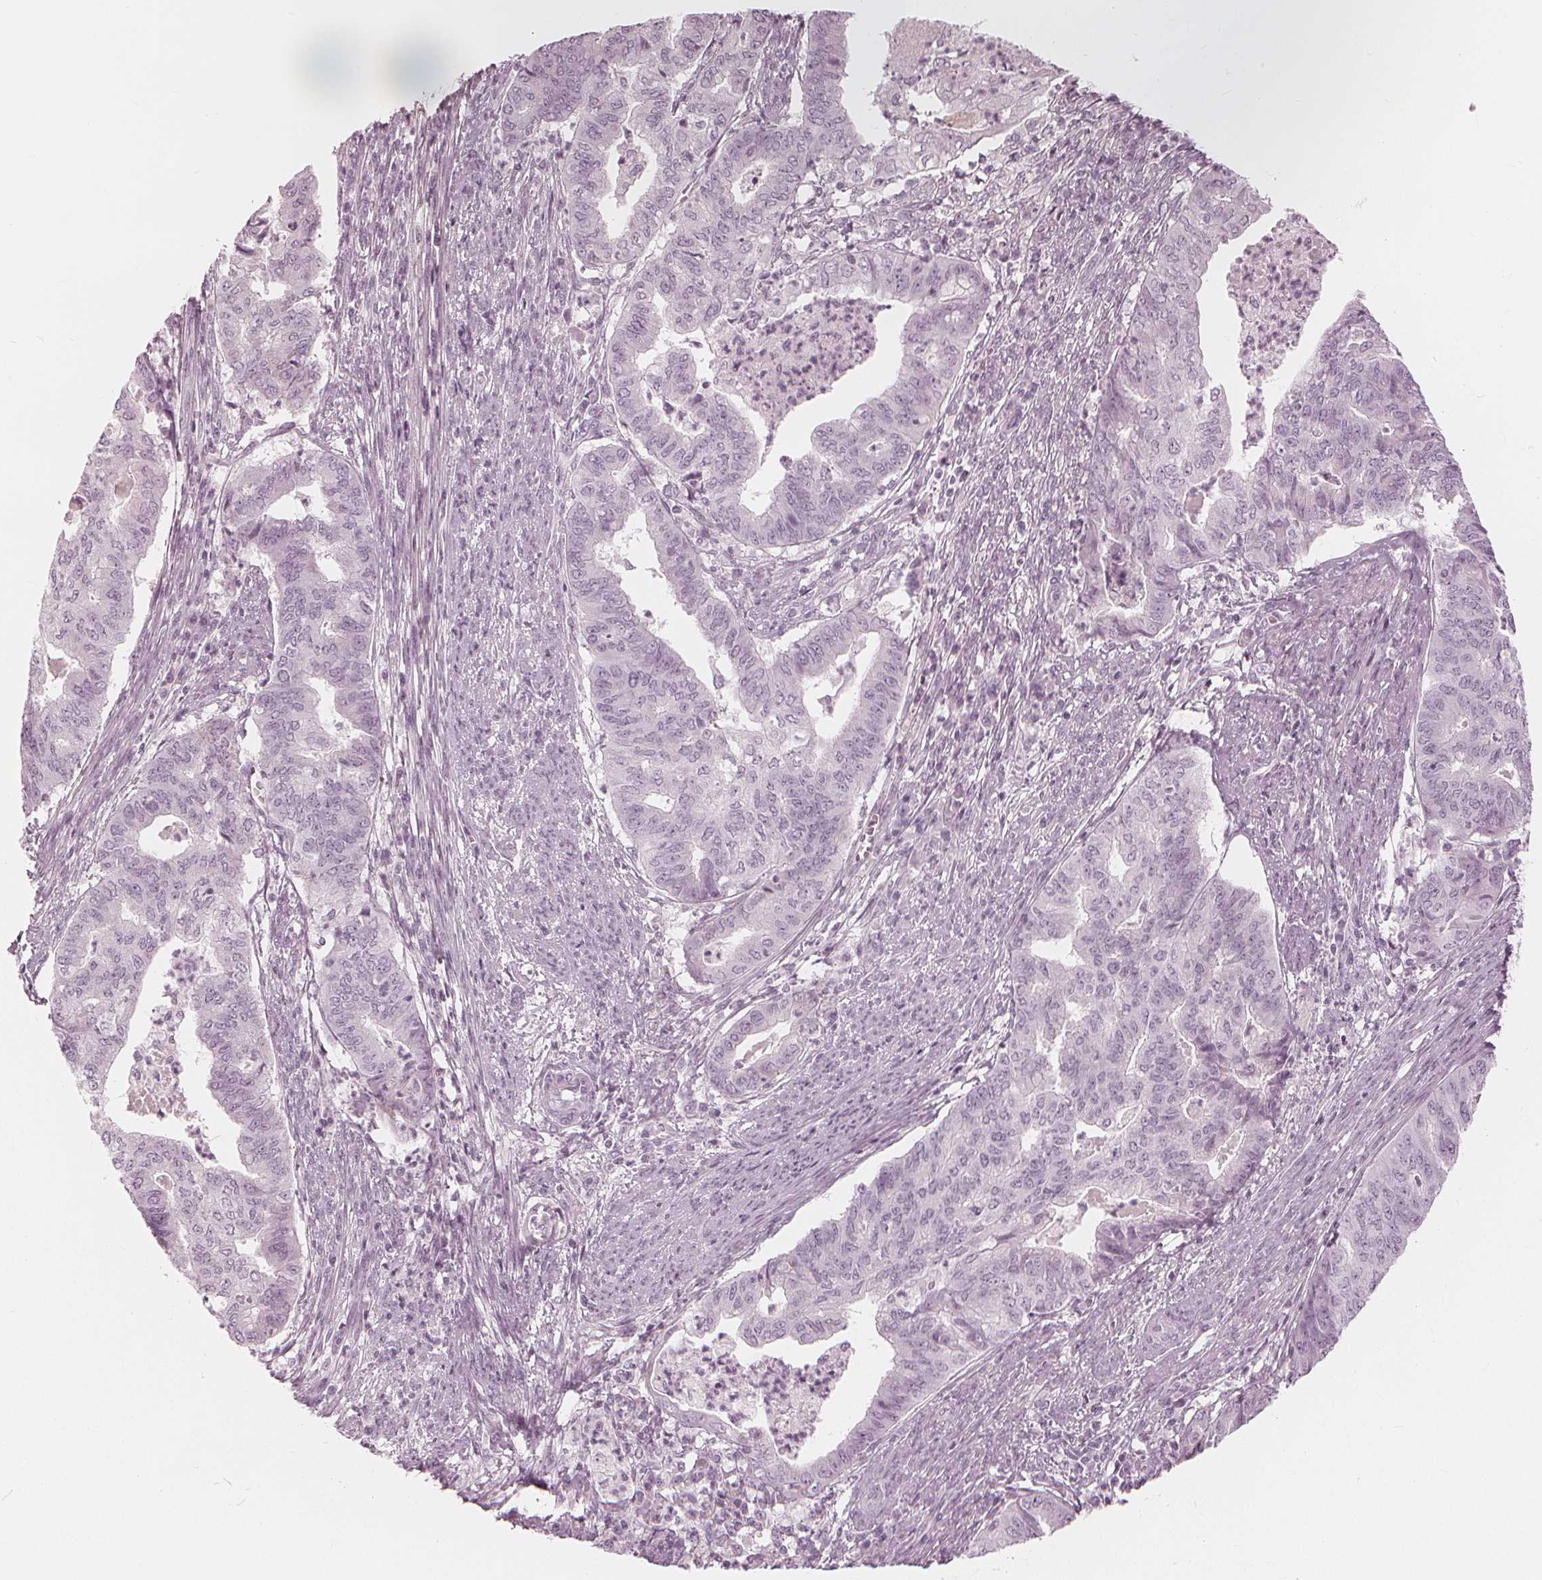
{"staining": {"intensity": "negative", "quantity": "none", "location": "none"}, "tissue": "endometrial cancer", "cell_type": "Tumor cells", "image_type": "cancer", "snomed": [{"axis": "morphology", "description": "Adenocarcinoma, NOS"}, {"axis": "topography", "description": "Endometrium"}], "caption": "Immunohistochemistry (IHC) of endometrial cancer (adenocarcinoma) displays no positivity in tumor cells. Nuclei are stained in blue.", "gene": "PAEP", "patient": {"sex": "female", "age": 79}}